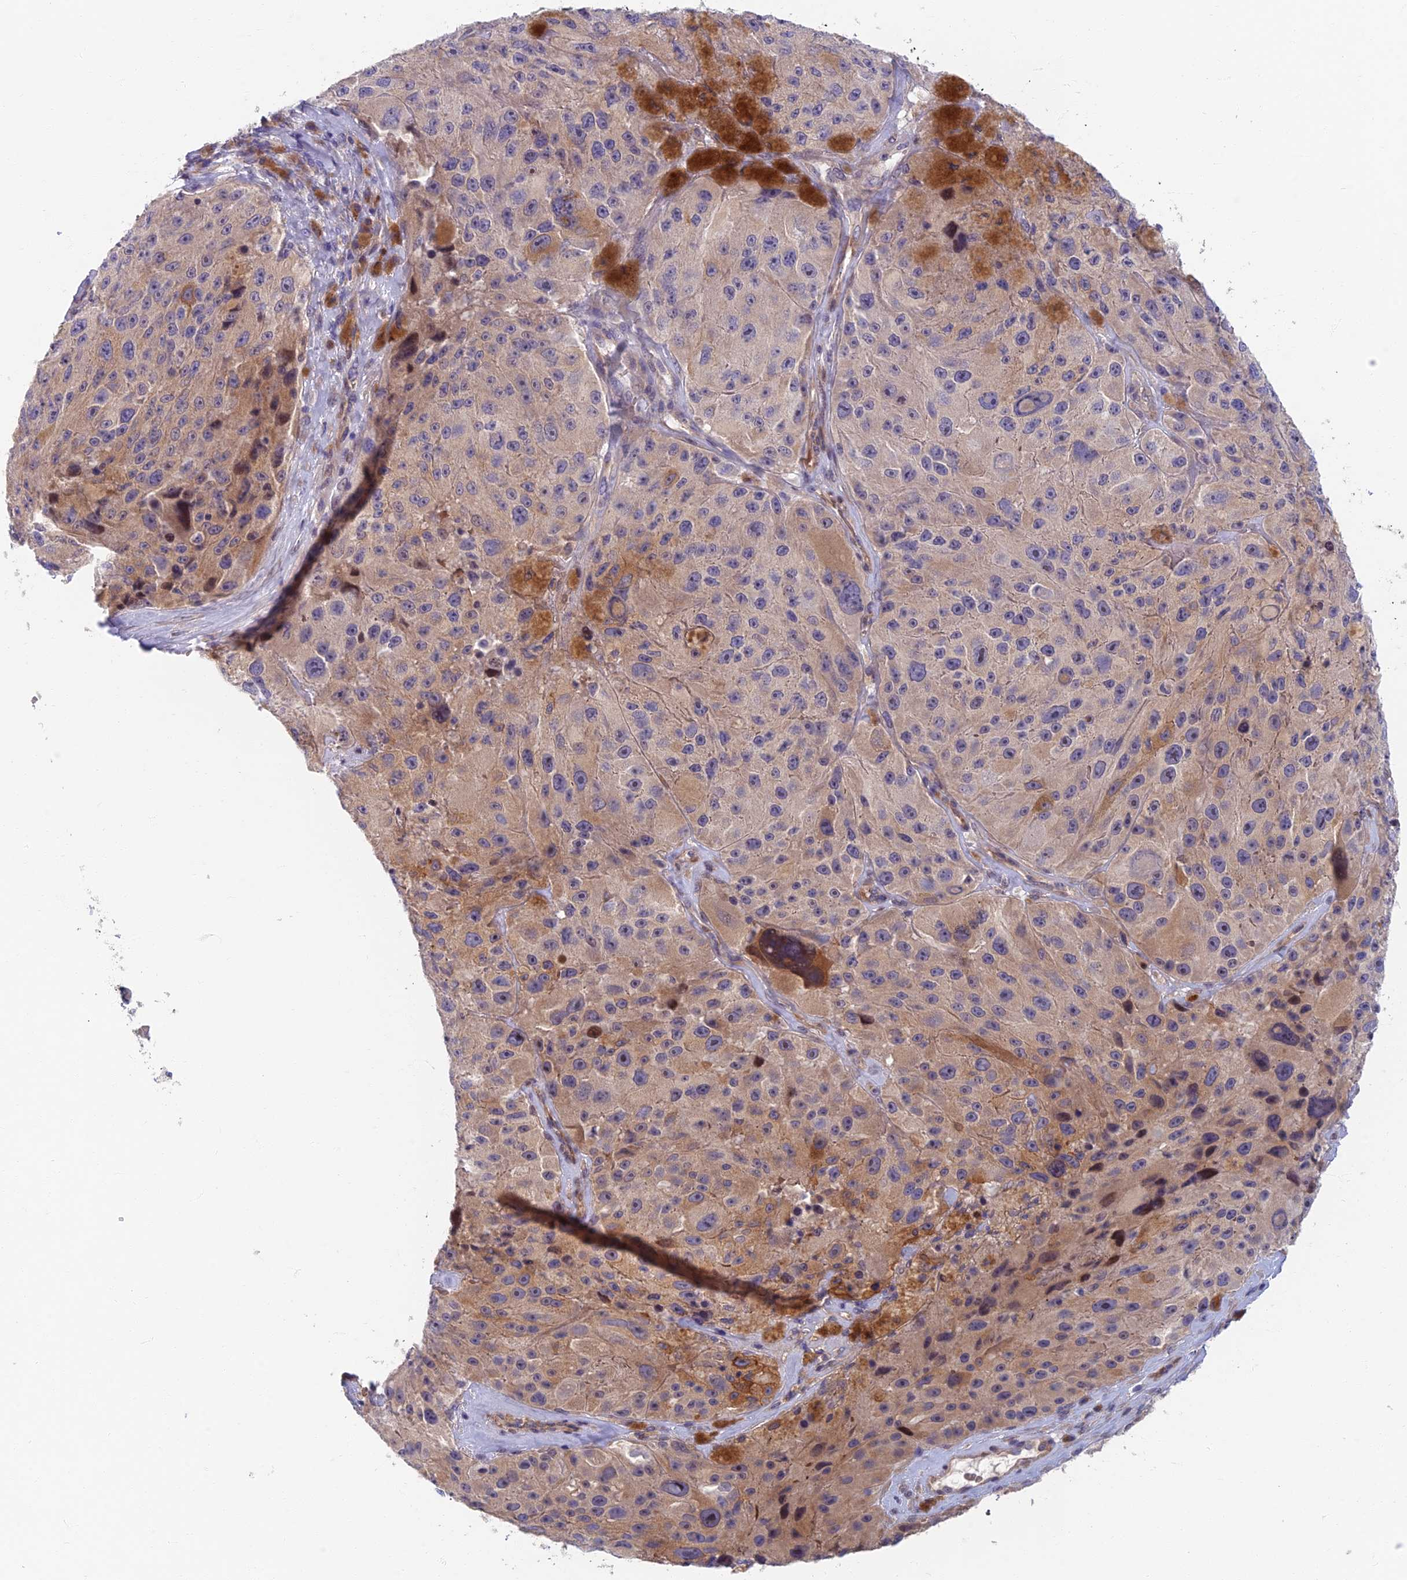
{"staining": {"intensity": "weak", "quantity": "25%-75%", "location": "nuclear"}, "tissue": "melanoma", "cell_type": "Tumor cells", "image_type": "cancer", "snomed": [{"axis": "morphology", "description": "Malignant melanoma, Metastatic site"}, {"axis": "topography", "description": "Lymph node"}], "caption": "Protein analysis of melanoma tissue displays weak nuclear positivity in about 25%-75% of tumor cells. (Stains: DAB (3,3'-diaminobenzidine) in brown, nuclei in blue, Microscopy: brightfield microscopy at high magnification).", "gene": "RHBDL2", "patient": {"sex": "male", "age": 62}}